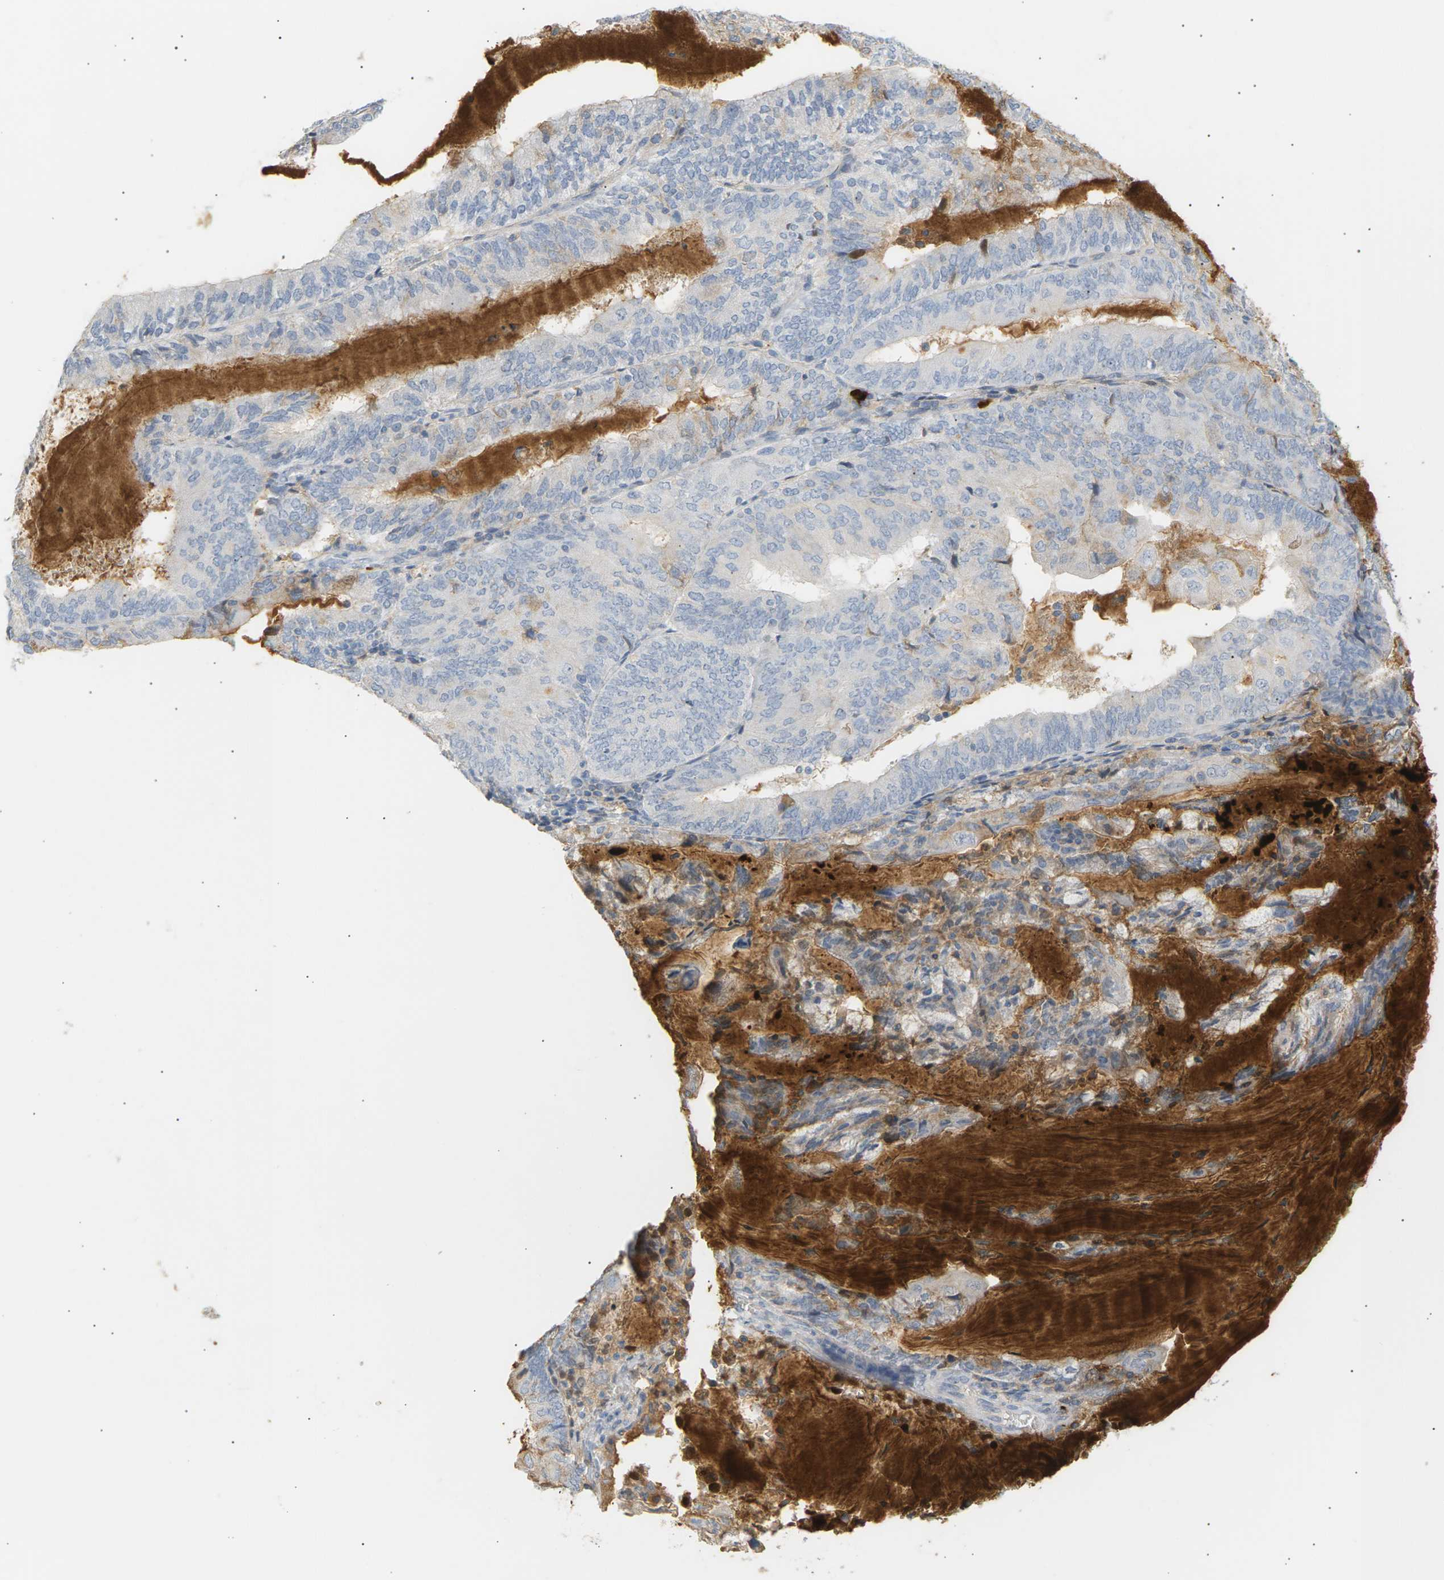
{"staining": {"intensity": "negative", "quantity": "none", "location": "none"}, "tissue": "endometrial cancer", "cell_type": "Tumor cells", "image_type": "cancer", "snomed": [{"axis": "morphology", "description": "Adenocarcinoma, NOS"}, {"axis": "topography", "description": "Endometrium"}], "caption": "There is no significant positivity in tumor cells of adenocarcinoma (endometrial). (DAB IHC with hematoxylin counter stain).", "gene": "IGLC3", "patient": {"sex": "female", "age": 81}}